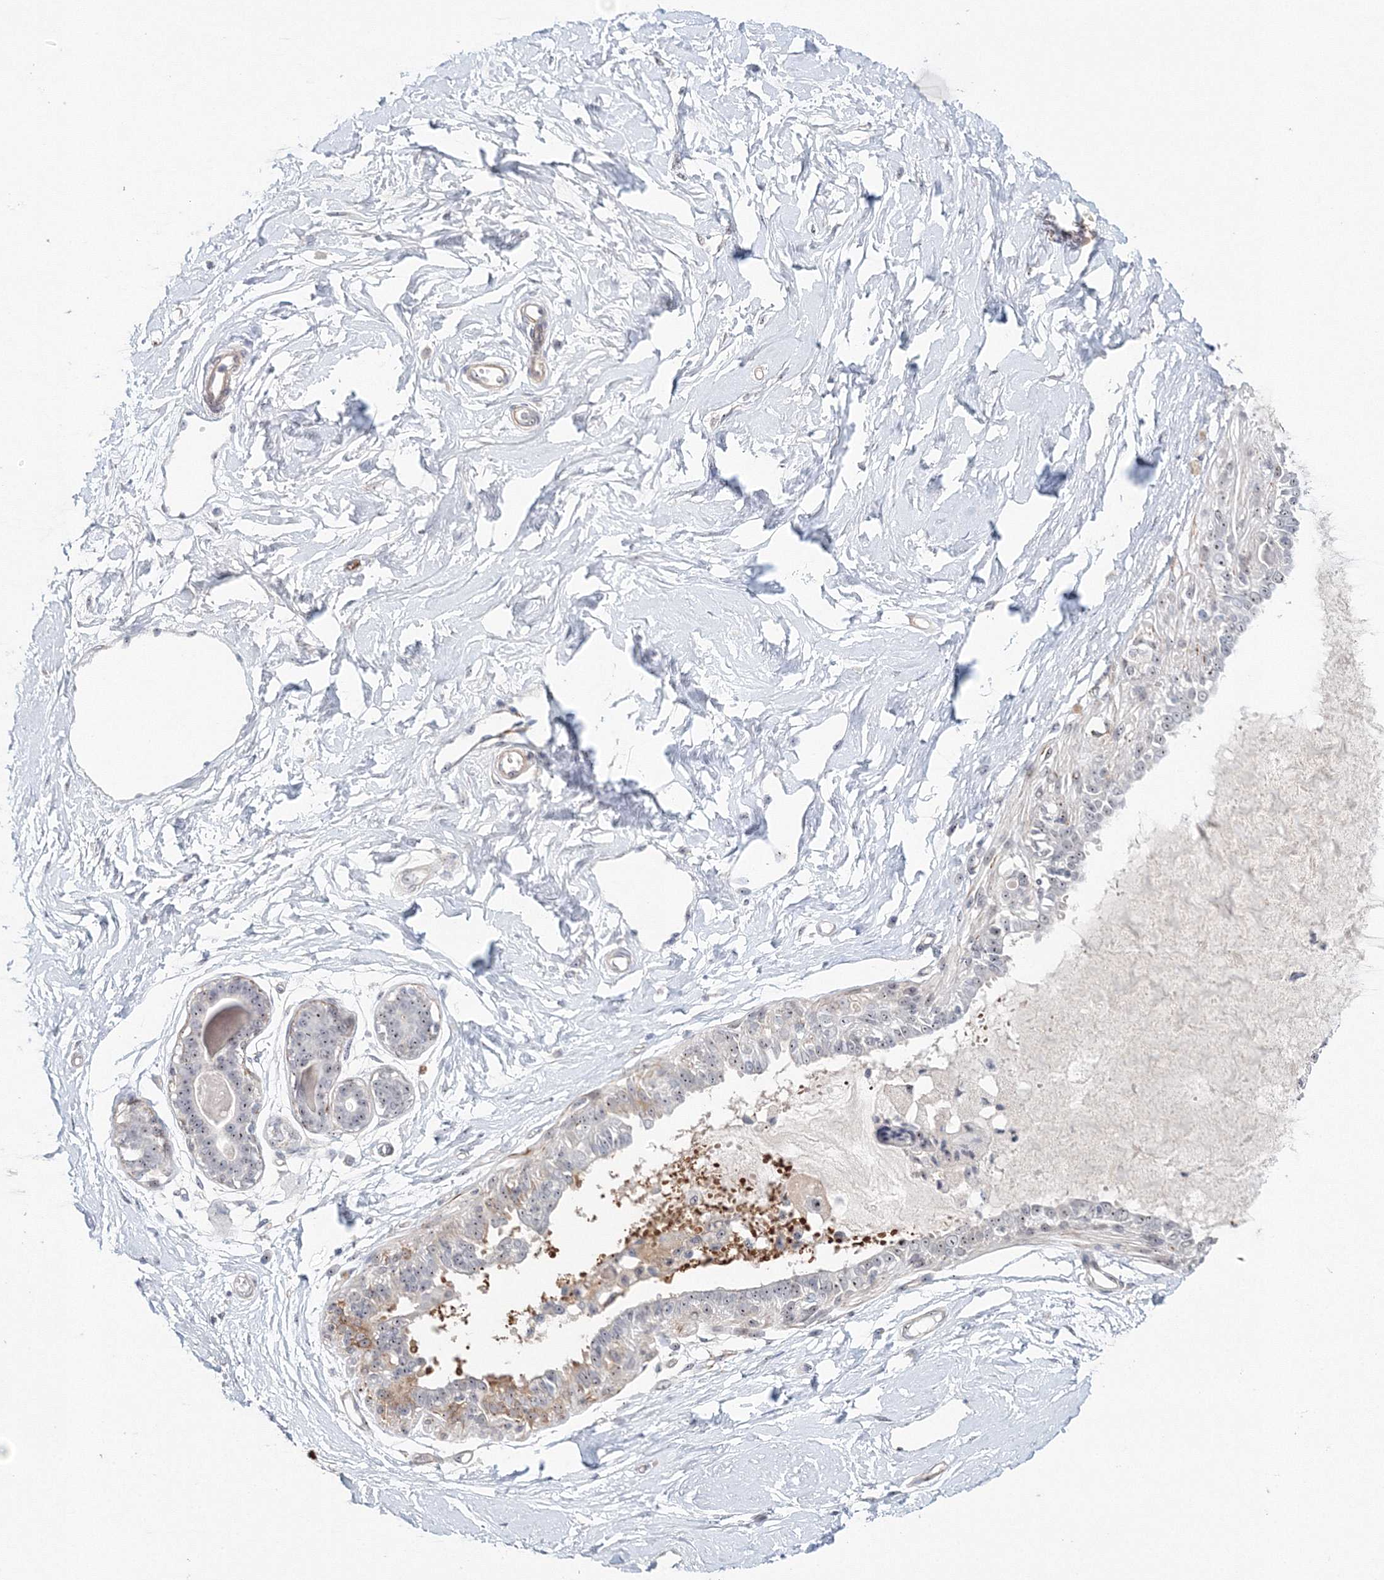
{"staining": {"intensity": "negative", "quantity": "none", "location": "none"}, "tissue": "breast", "cell_type": "Adipocytes", "image_type": "normal", "snomed": [{"axis": "morphology", "description": "Normal tissue, NOS"}, {"axis": "topography", "description": "Breast"}], "caption": "This is an immunohistochemistry (IHC) micrograph of normal human breast. There is no positivity in adipocytes.", "gene": "SIRT7", "patient": {"sex": "female", "age": 45}}